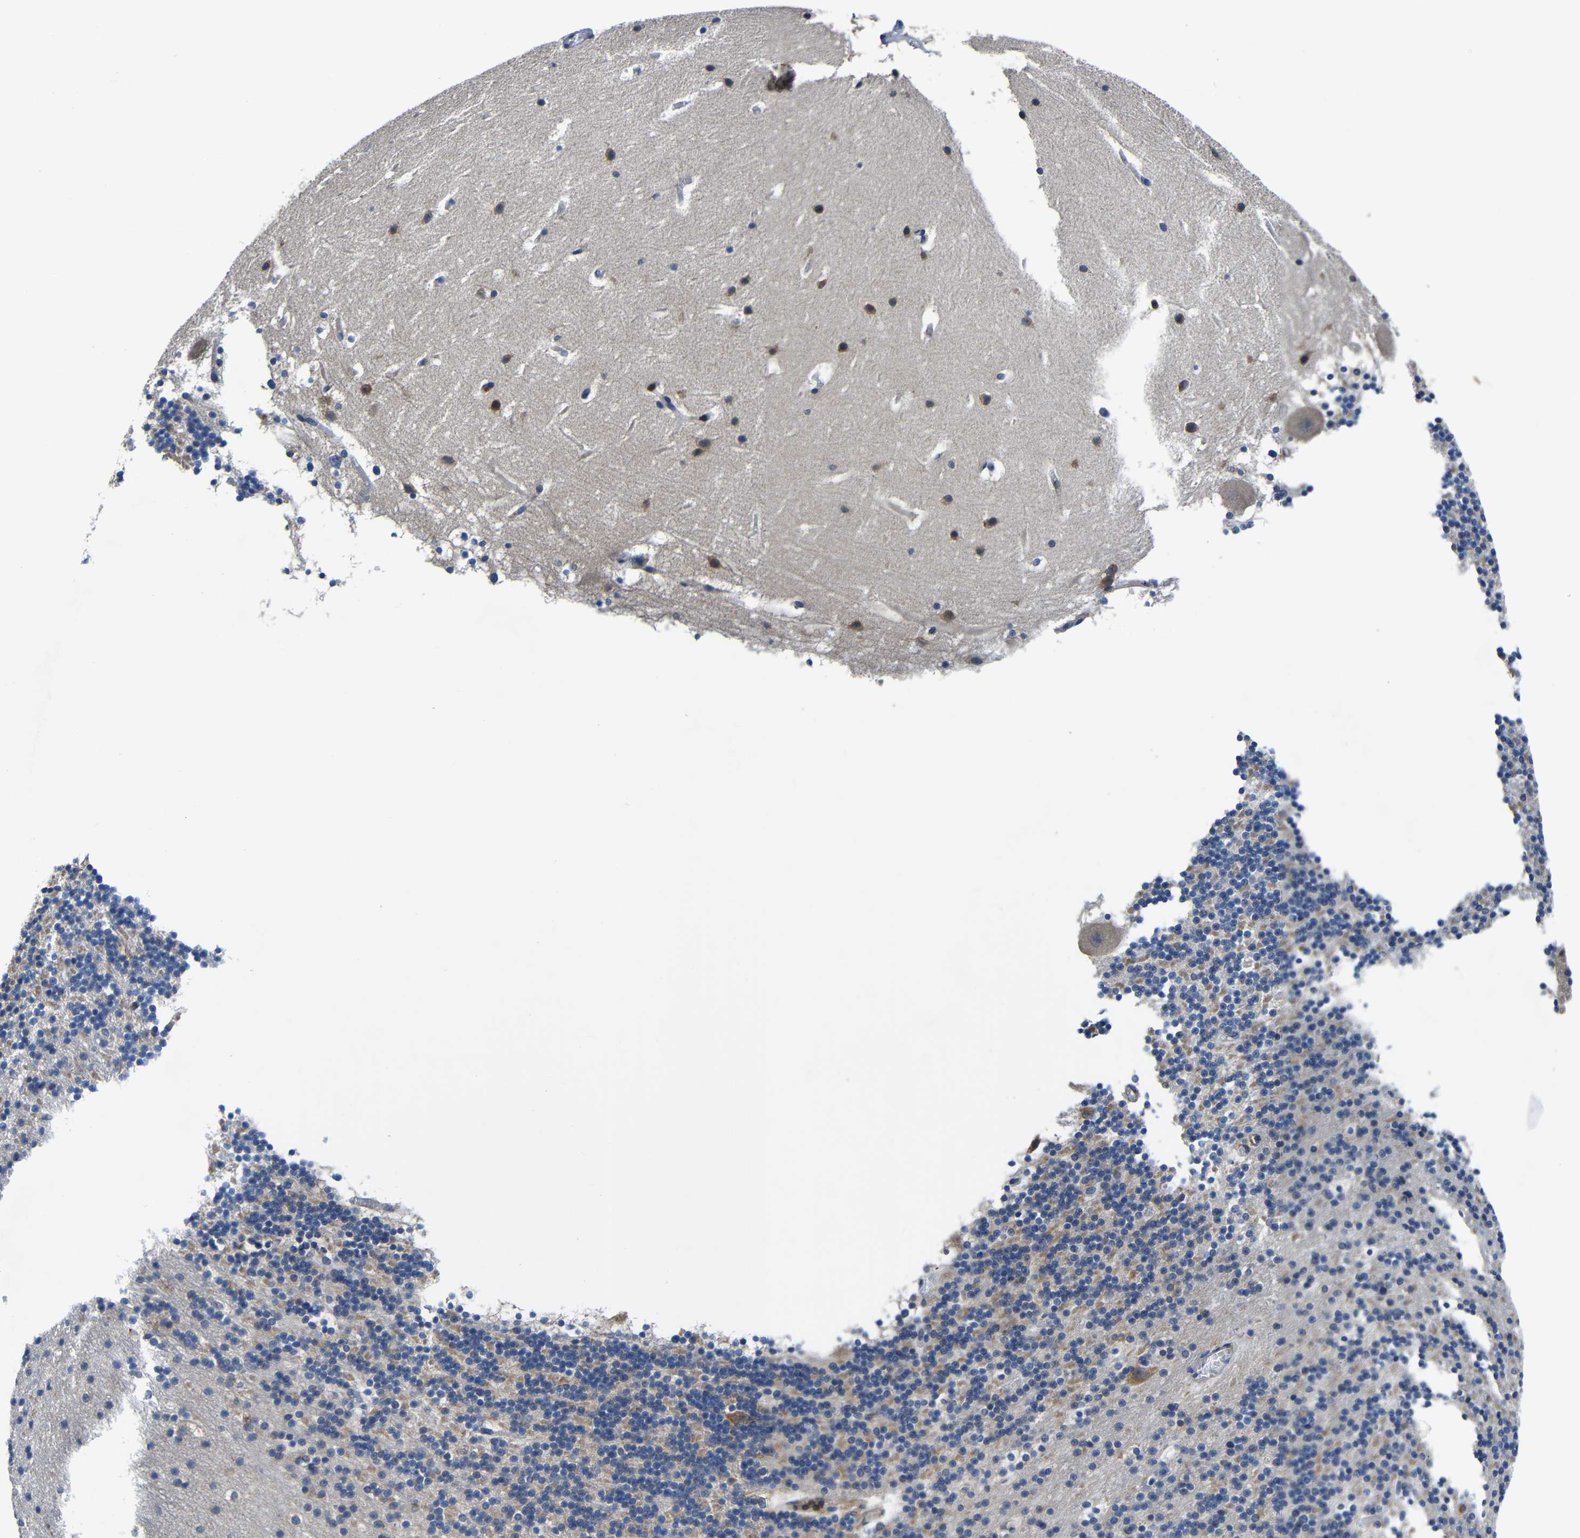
{"staining": {"intensity": "weak", "quantity": "25%-75%", "location": "cytoplasmic/membranous"}, "tissue": "cerebellum", "cell_type": "Cells in granular layer", "image_type": "normal", "snomed": [{"axis": "morphology", "description": "Normal tissue, NOS"}, {"axis": "topography", "description": "Cerebellum"}], "caption": "The histopathology image reveals staining of unremarkable cerebellum, revealing weak cytoplasmic/membranous protein expression (brown color) within cells in granular layer.", "gene": "CNR2", "patient": {"sex": "male", "age": 45}}